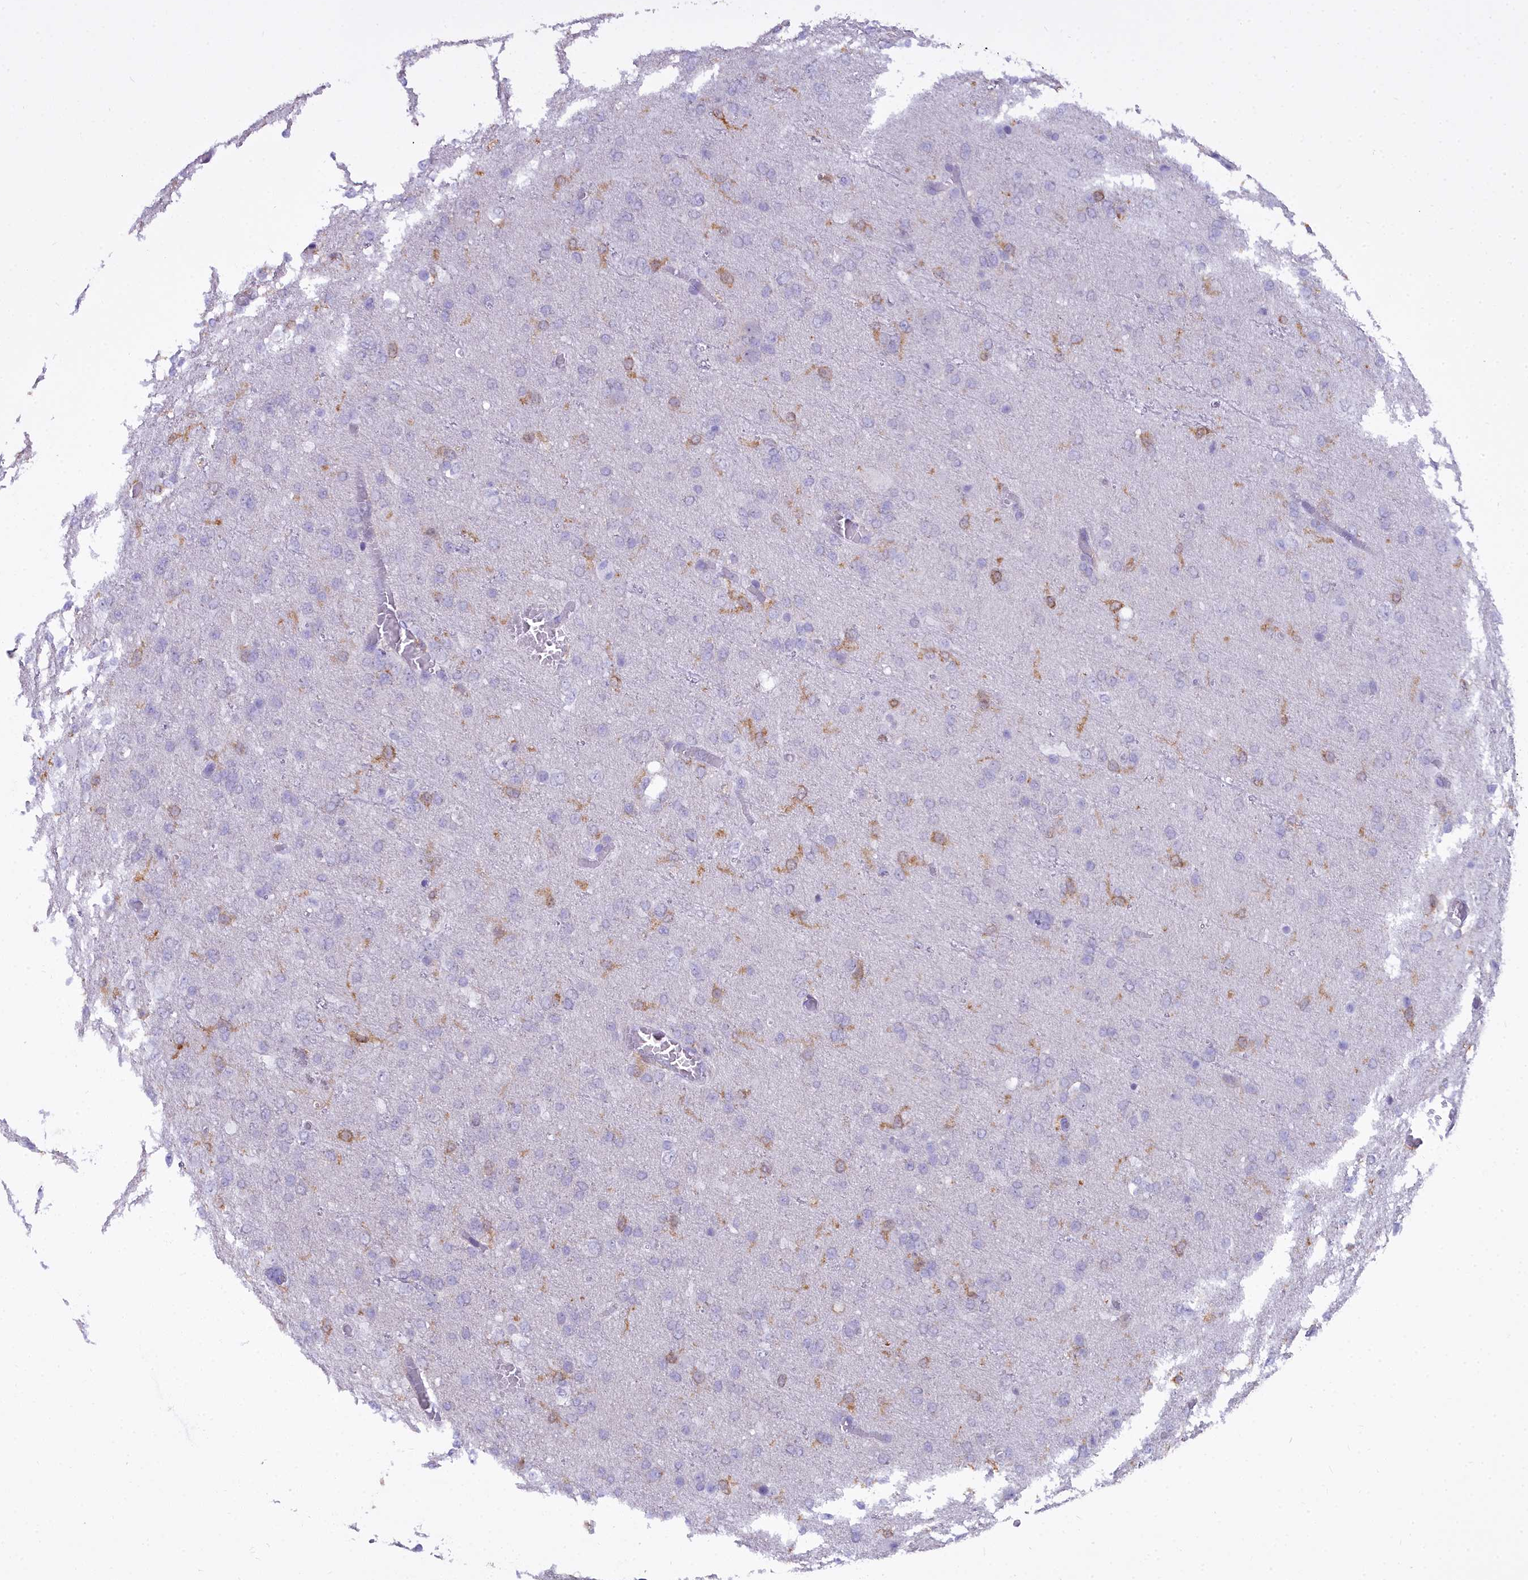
{"staining": {"intensity": "negative", "quantity": "none", "location": "none"}, "tissue": "glioma", "cell_type": "Tumor cells", "image_type": "cancer", "snomed": [{"axis": "morphology", "description": "Glioma, malignant, High grade"}, {"axis": "topography", "description": "Brain"}], "caption": "This is an IHC photomicrograph of malignant glioma (high-grade). There is no positivity in tumor cells.", "gene": "BLNK", "patient": {"sex": "female", "age": 74}}